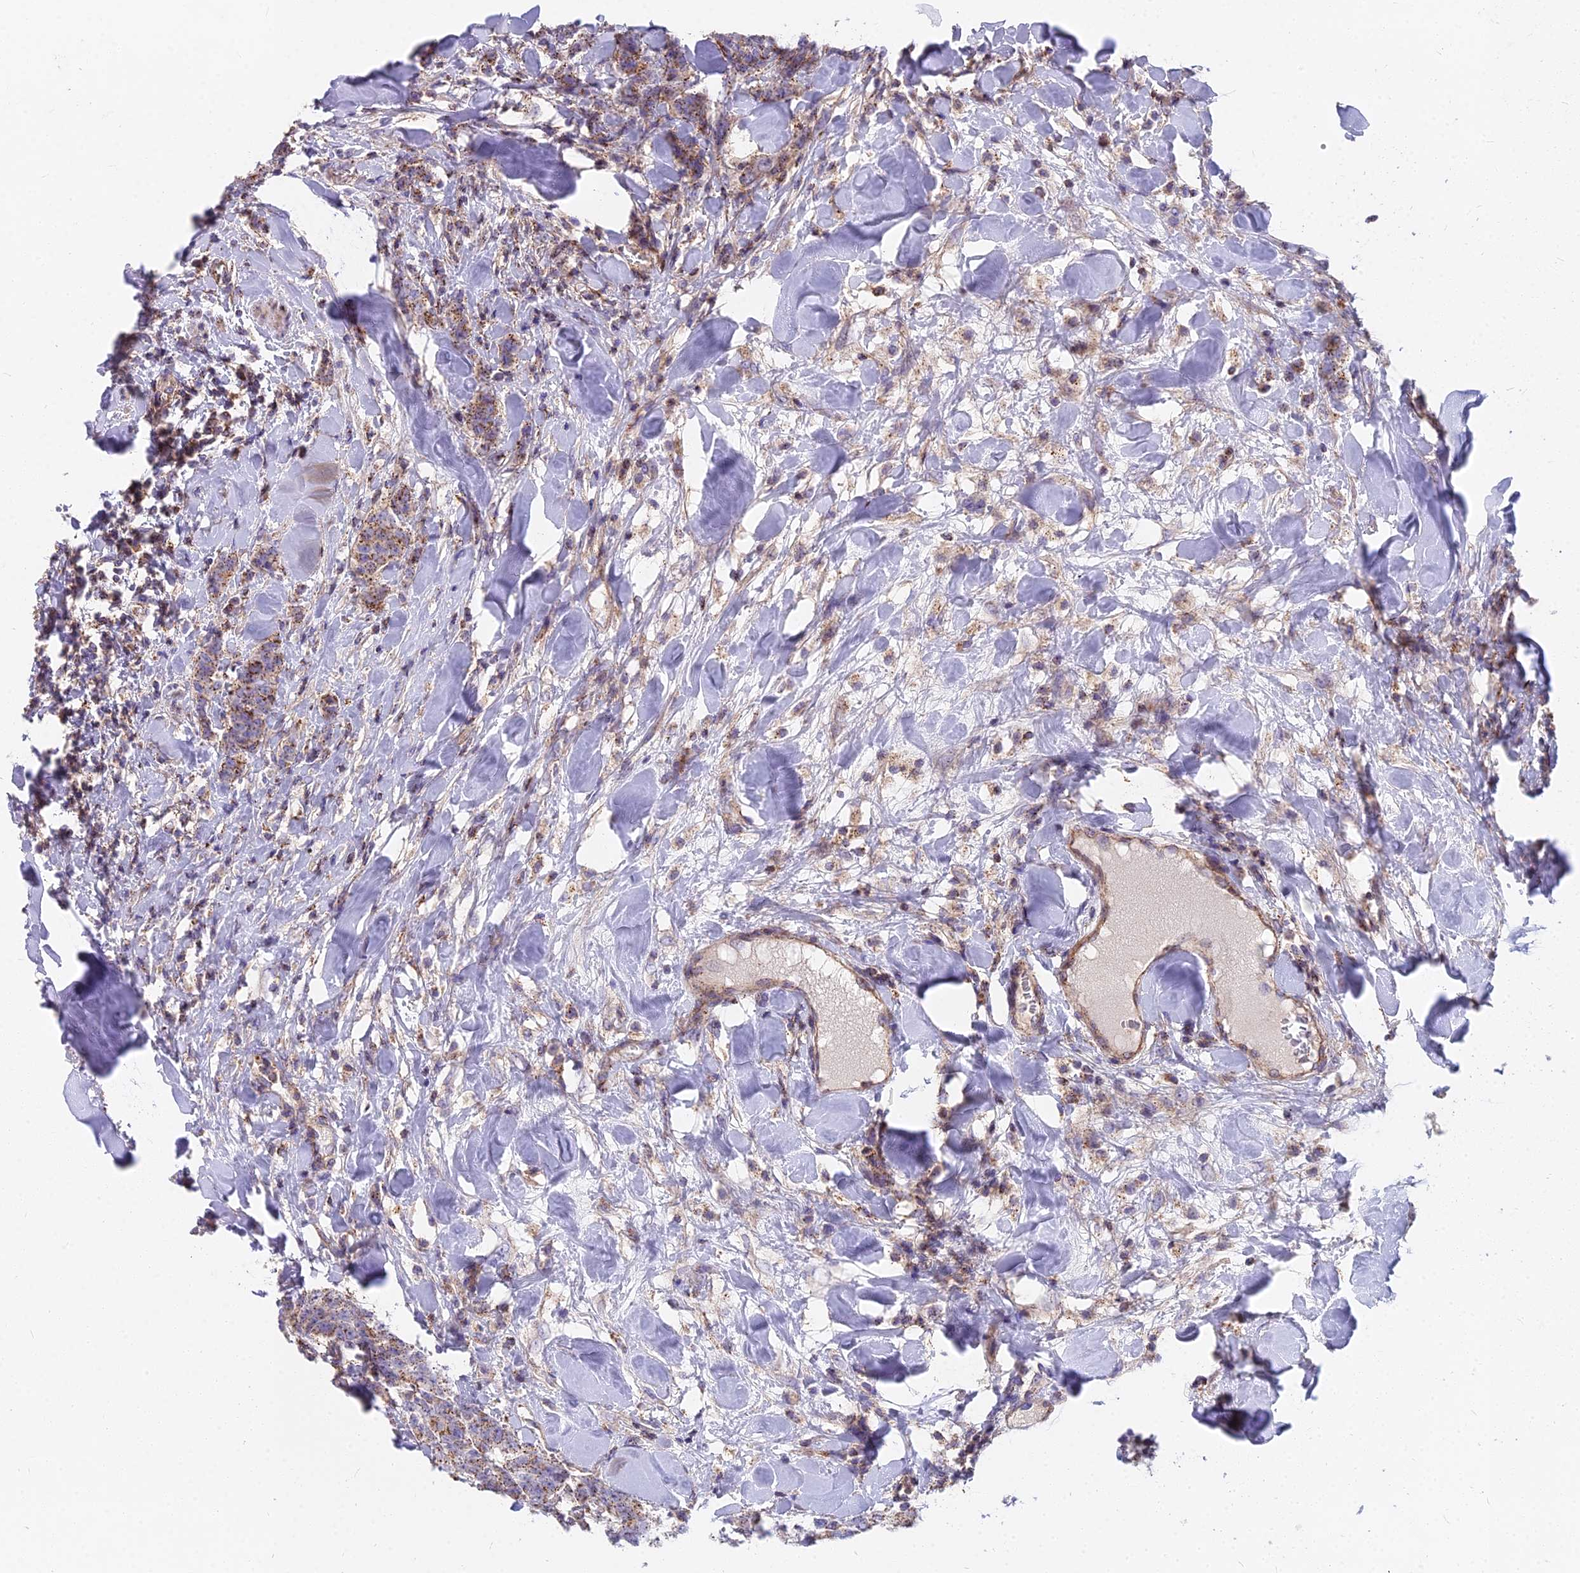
{"staining": {"intensity": "moderate", "quantity": ">75%", "location": "cytoplasmic/membranous"}, "tissue": "breast cancer", "cell_type": "Tumor cells", "image_type": "cancer", "snomed": [{"axis": "morphology", "description": "Duct carcinoma"}, {"axis": "topography", "description": "Breast"}], "caption": "A micrograph showing moderate cytoplasmic/membranous expression in about >75% of tumor cells in breast cancer (invasive ductal carcinoma), as visualized by brown immunohistochemical staining.", "gene": "FRMPD1", "patient": {"sex": "female", "age": 40}}